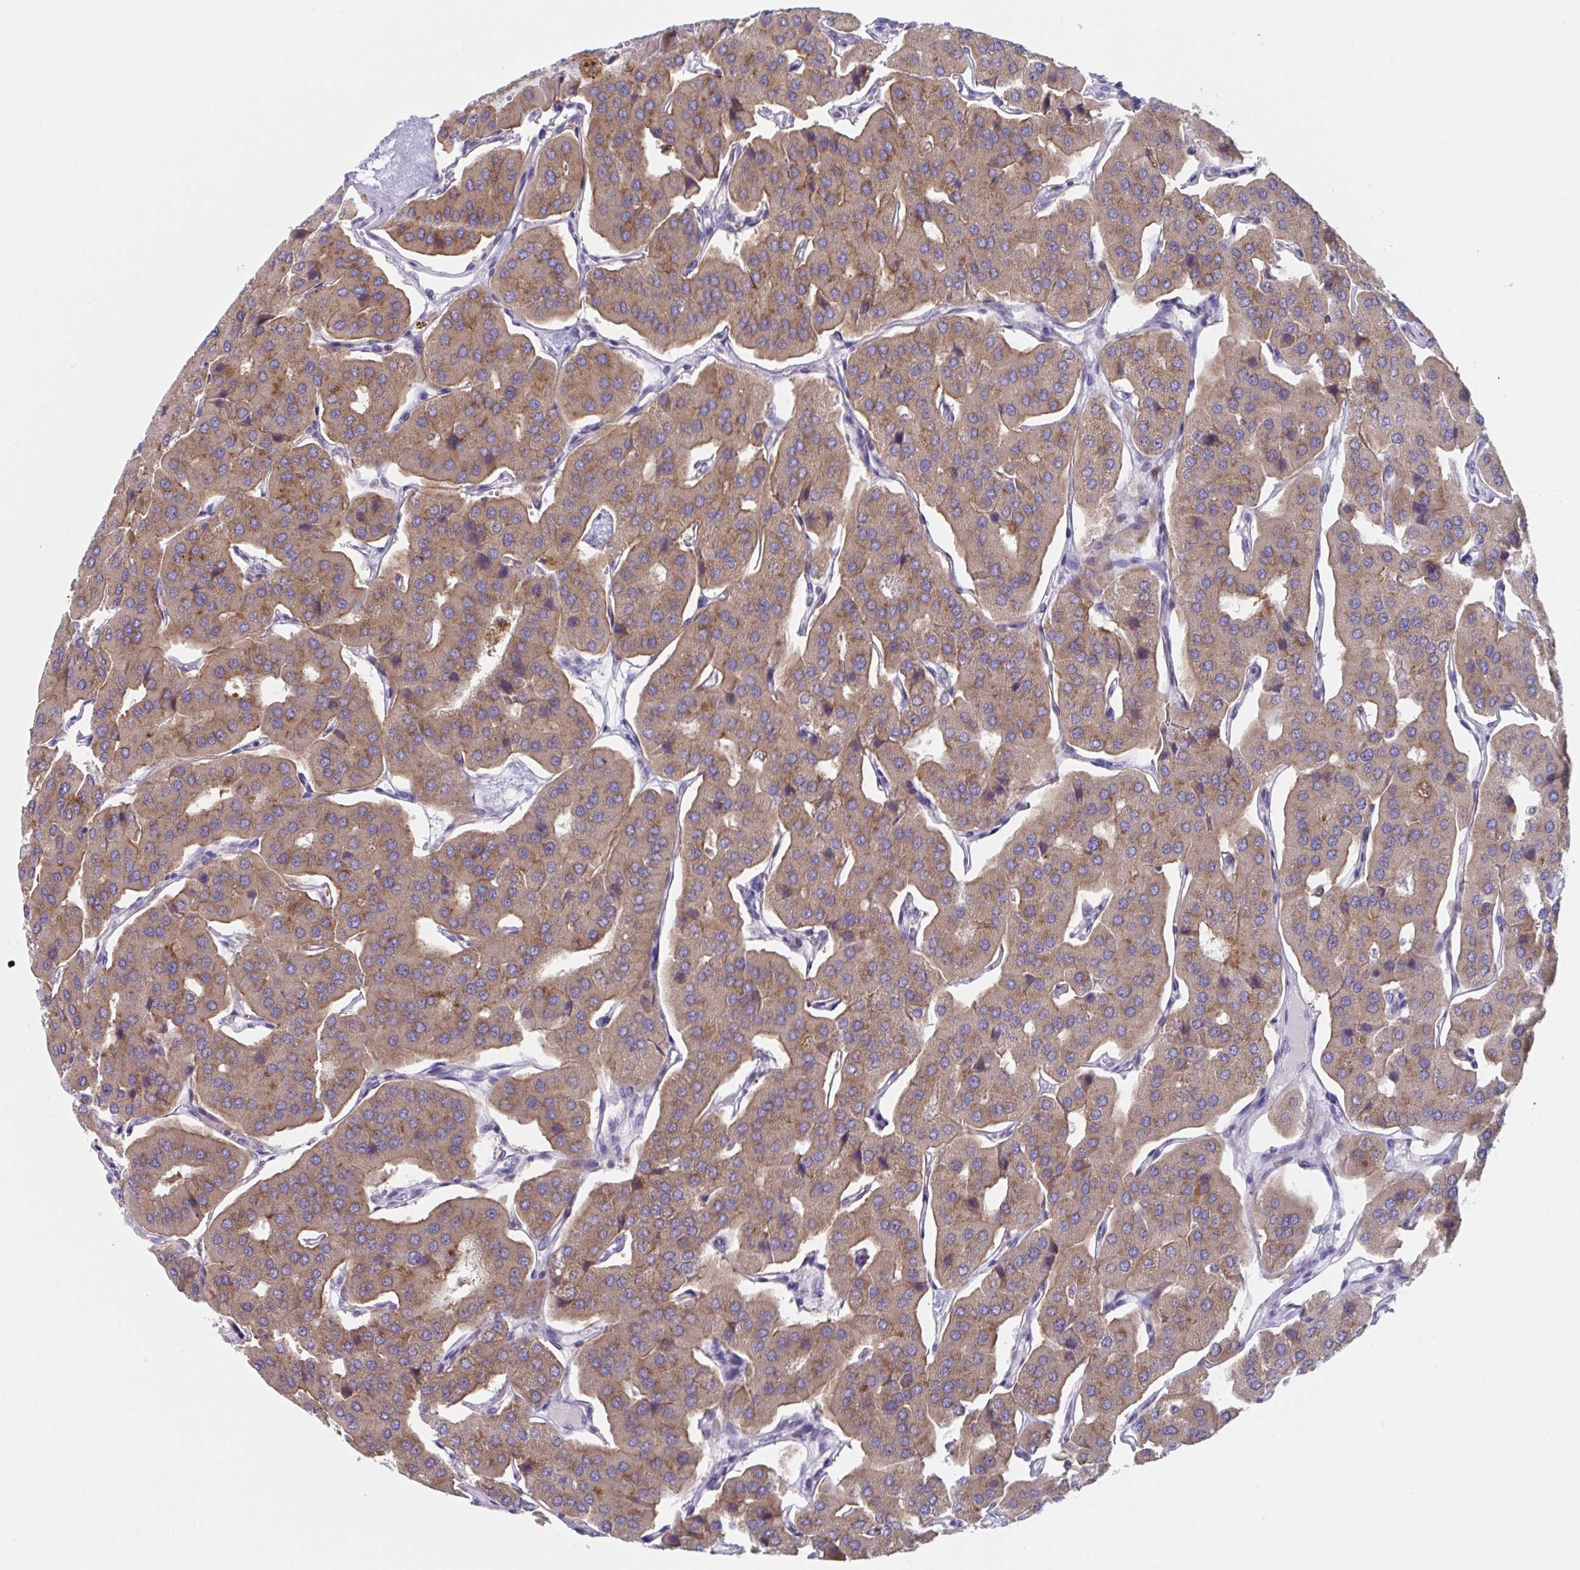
{"staining": {"intensity": "weak", "quantity": ">75%", "location": "cytoplasmic/membranous"}, "tissue": "parathyroid gland", "cell_type": "Glandular cells", "image_type": "normal", "snomed": [{"axis": "morphology", "description": "Normal tissue, NOS"}, {"axis": "morphology", "description": "Adenoma, NOS"}, {"axis": "topography", "description": "Parathyroid gland"}], "caption": "Immunohistochemistry (IHC) staining of normal parathyroid gland, which exhibits low levels of weak cytoplasmic/membranous positivity in about >75% of glandular cells indicating weak cytoplasmic/membranous protein expression. The staining was performed using DAB (3,3'-diaminobenzidine) (brown) for protein detection and nuclei were counterstained in hematoxylin (blue).", "gene": "NIPSNAP1", "patient": {"sex": "female", "age": 86}}